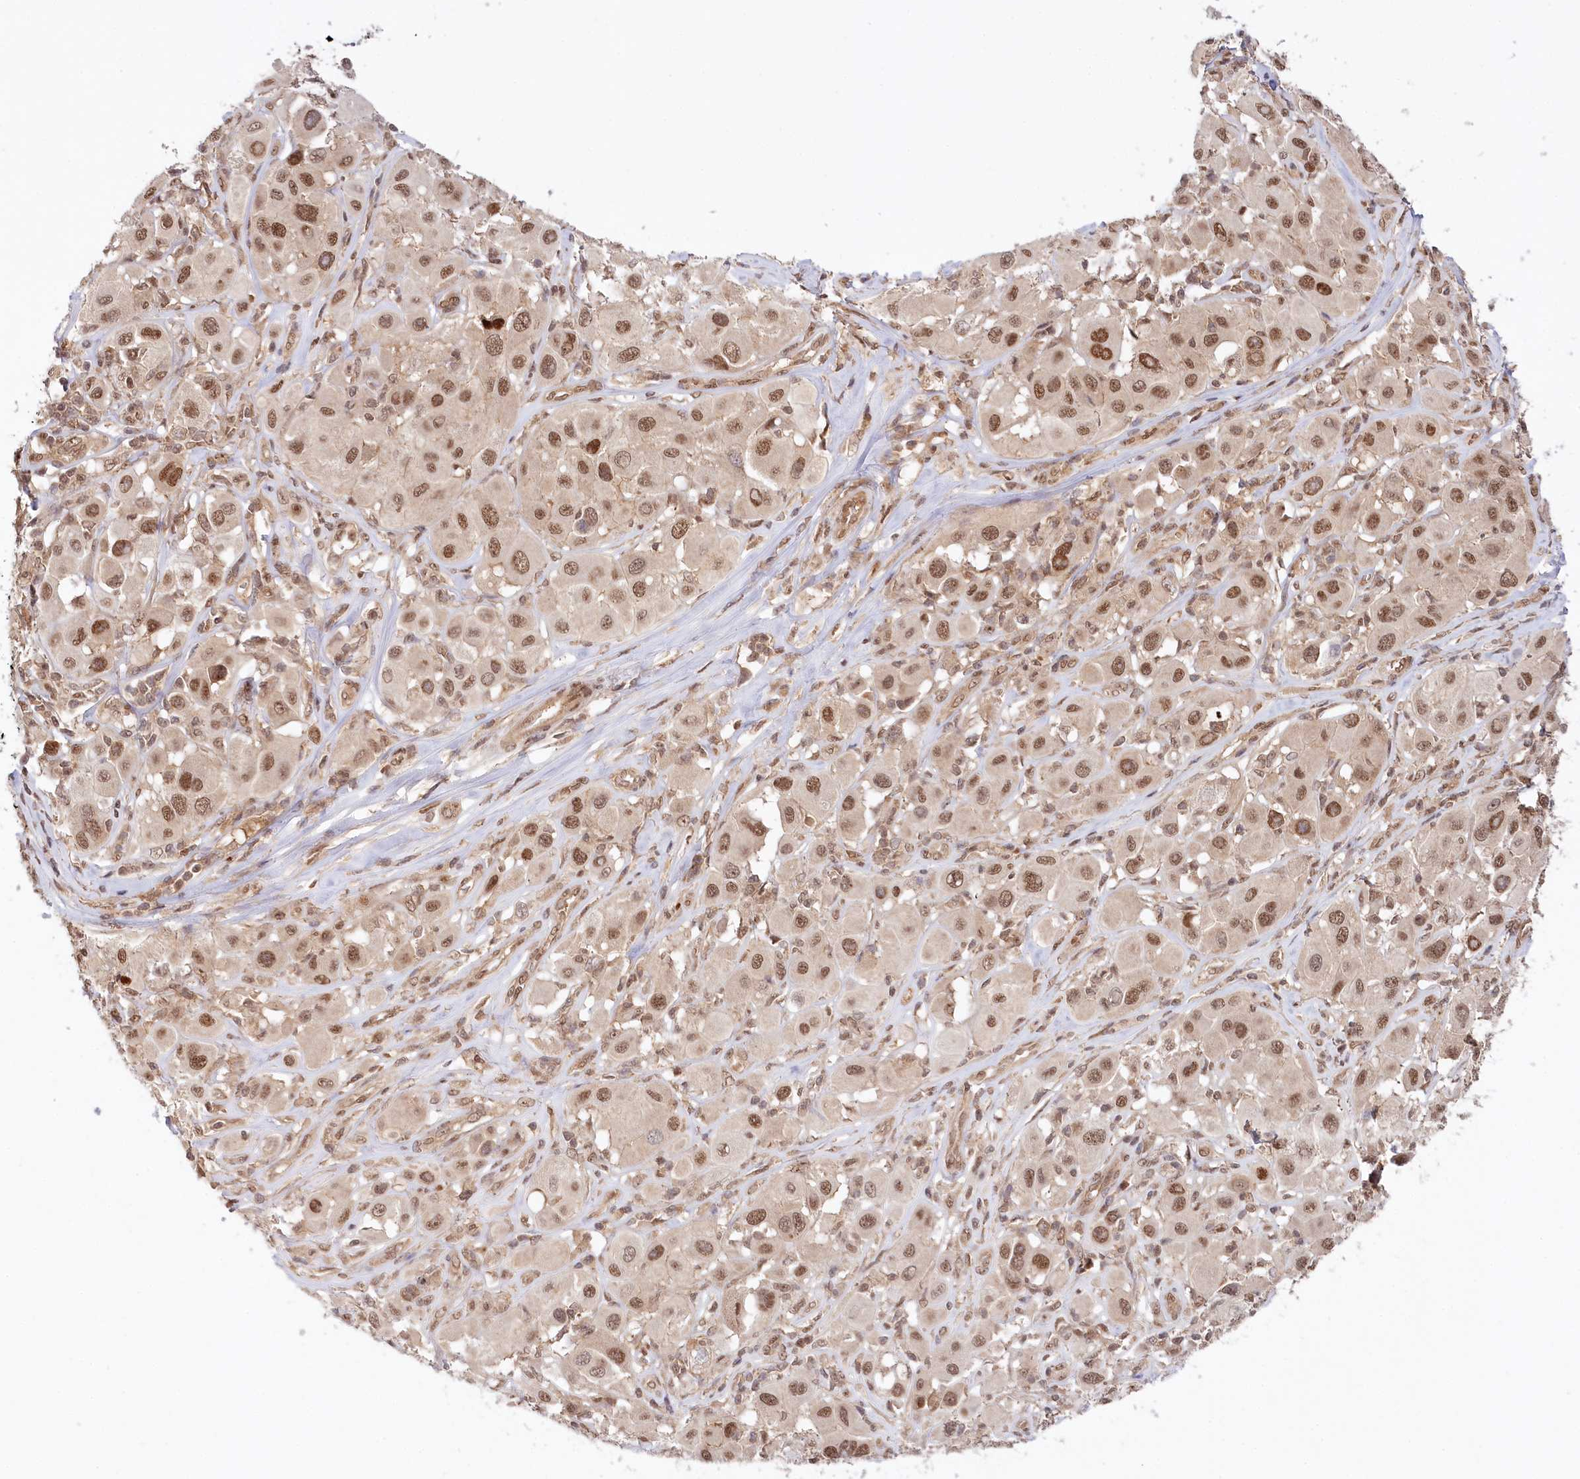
{"staining": {"intensity": "moderate", "quantity": ">75%", "location": "nuclear"}, "tissue": "melanoma", "cell_type": "Tumor cells", "image_type": "cancer", "snomed": [{"axis": "morphology", "description": "Malignant melanoma, Metastatic site"}, {"axis": "topography", "description": "Skin"}], "caption": "The immunohistochemical stain labels moderate nuclear positivity in tumor cells of malignant melanoma (metastatic site) tissue. The protein of interest is shown in brown color, while the nuclei are stained blue.", "gene": "CCDC65", "patient": {"sex": "male", "age": 41}}